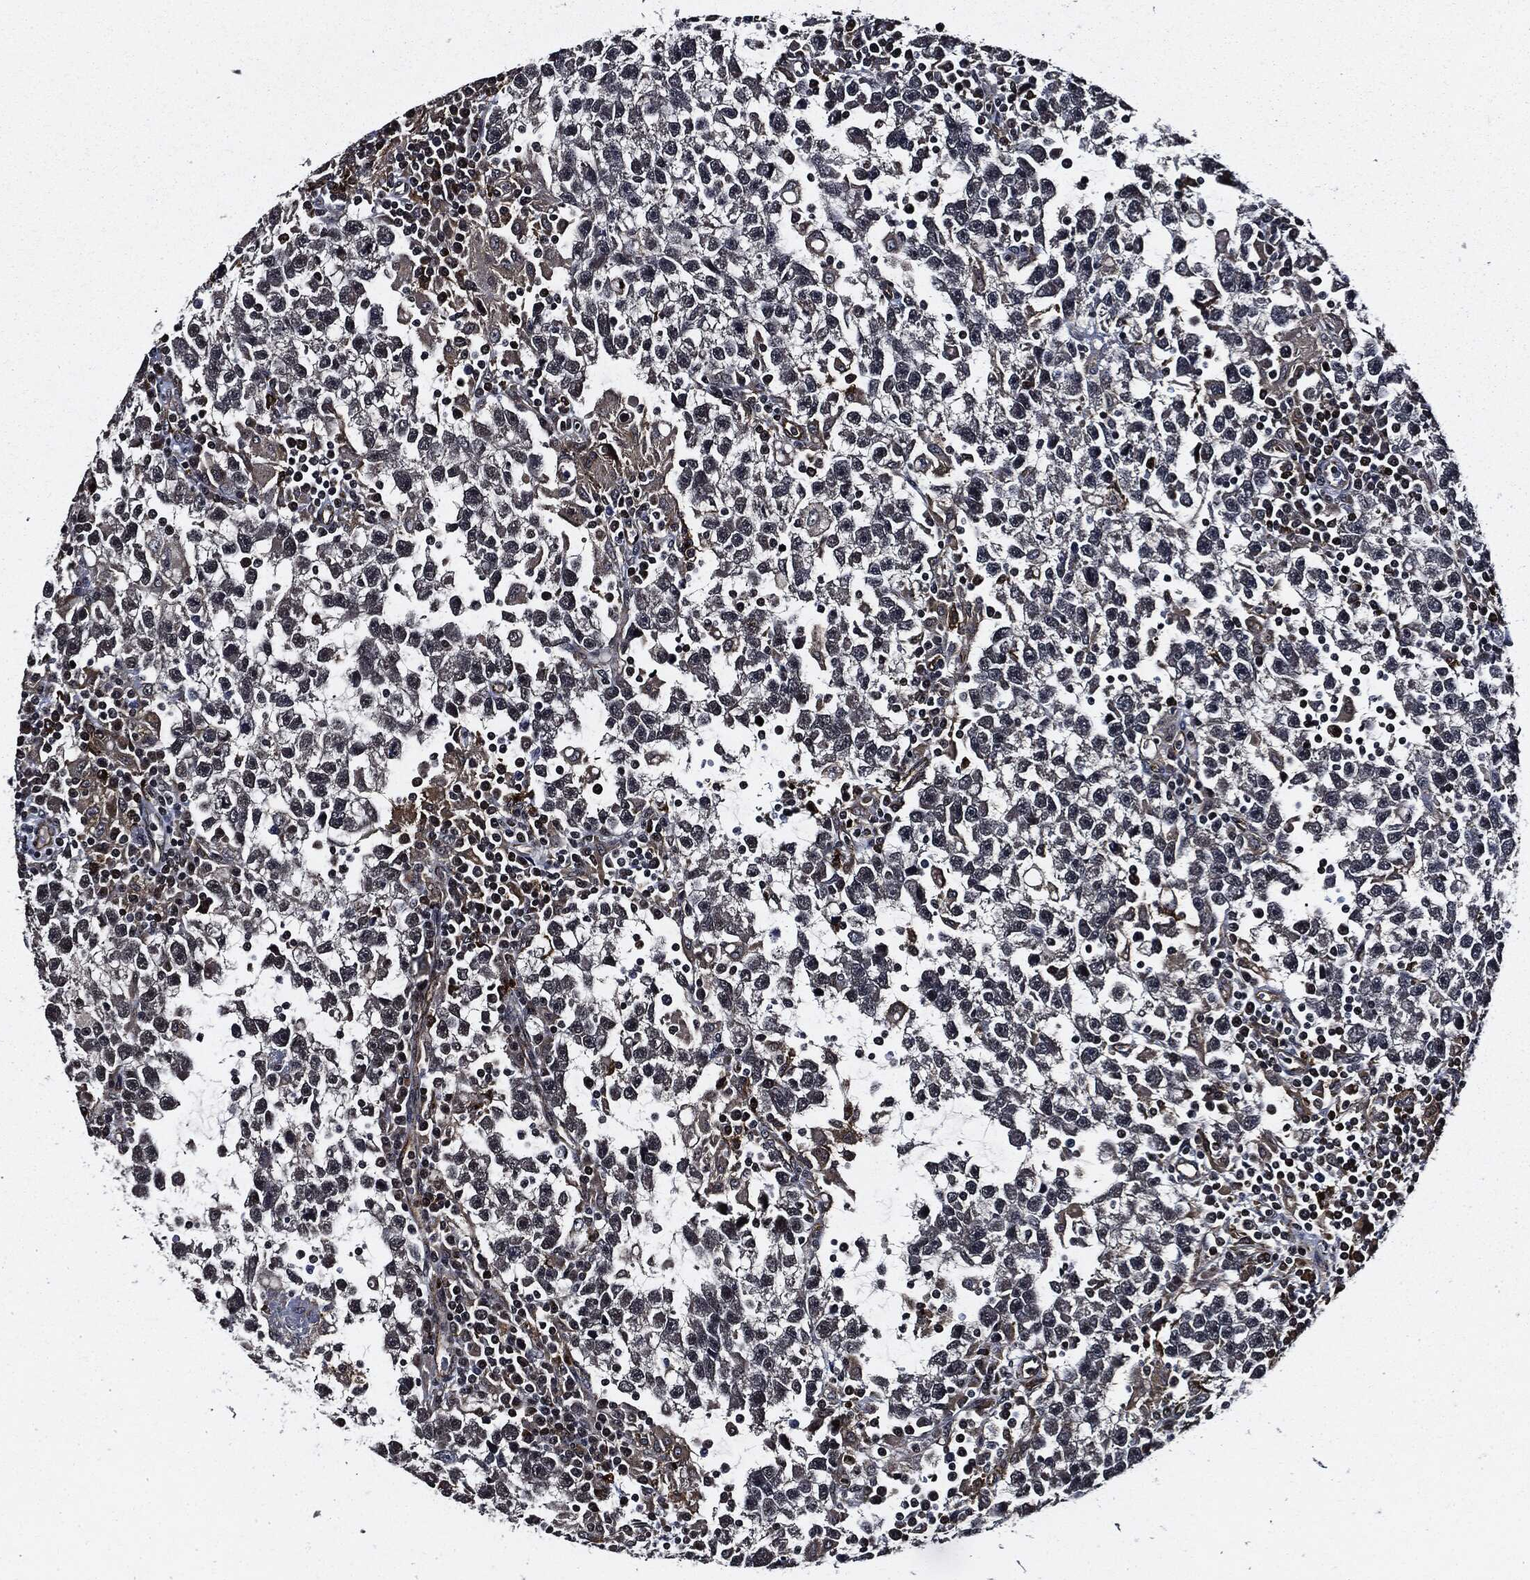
{"staining": {"intensity": "negative", "quantity": "none", "location": "none"}, "tissue": "testis cancer", "cell_type": "Tumor cells", "image_type": "cancer", "snomed": [{"axis": "morphology", "description": "Seminoma, NOS"}, {"axis": "topography", "description": "Testis"}], "caption": "The immunohistochemistry micrograph has no significant staining in tumor cells of testis cancer (seminoma) tissue. (IHC, brightfield microscopy, high magnification).", "gene": "SUGT1", "patient": {"sex": "male", "age": 47}}